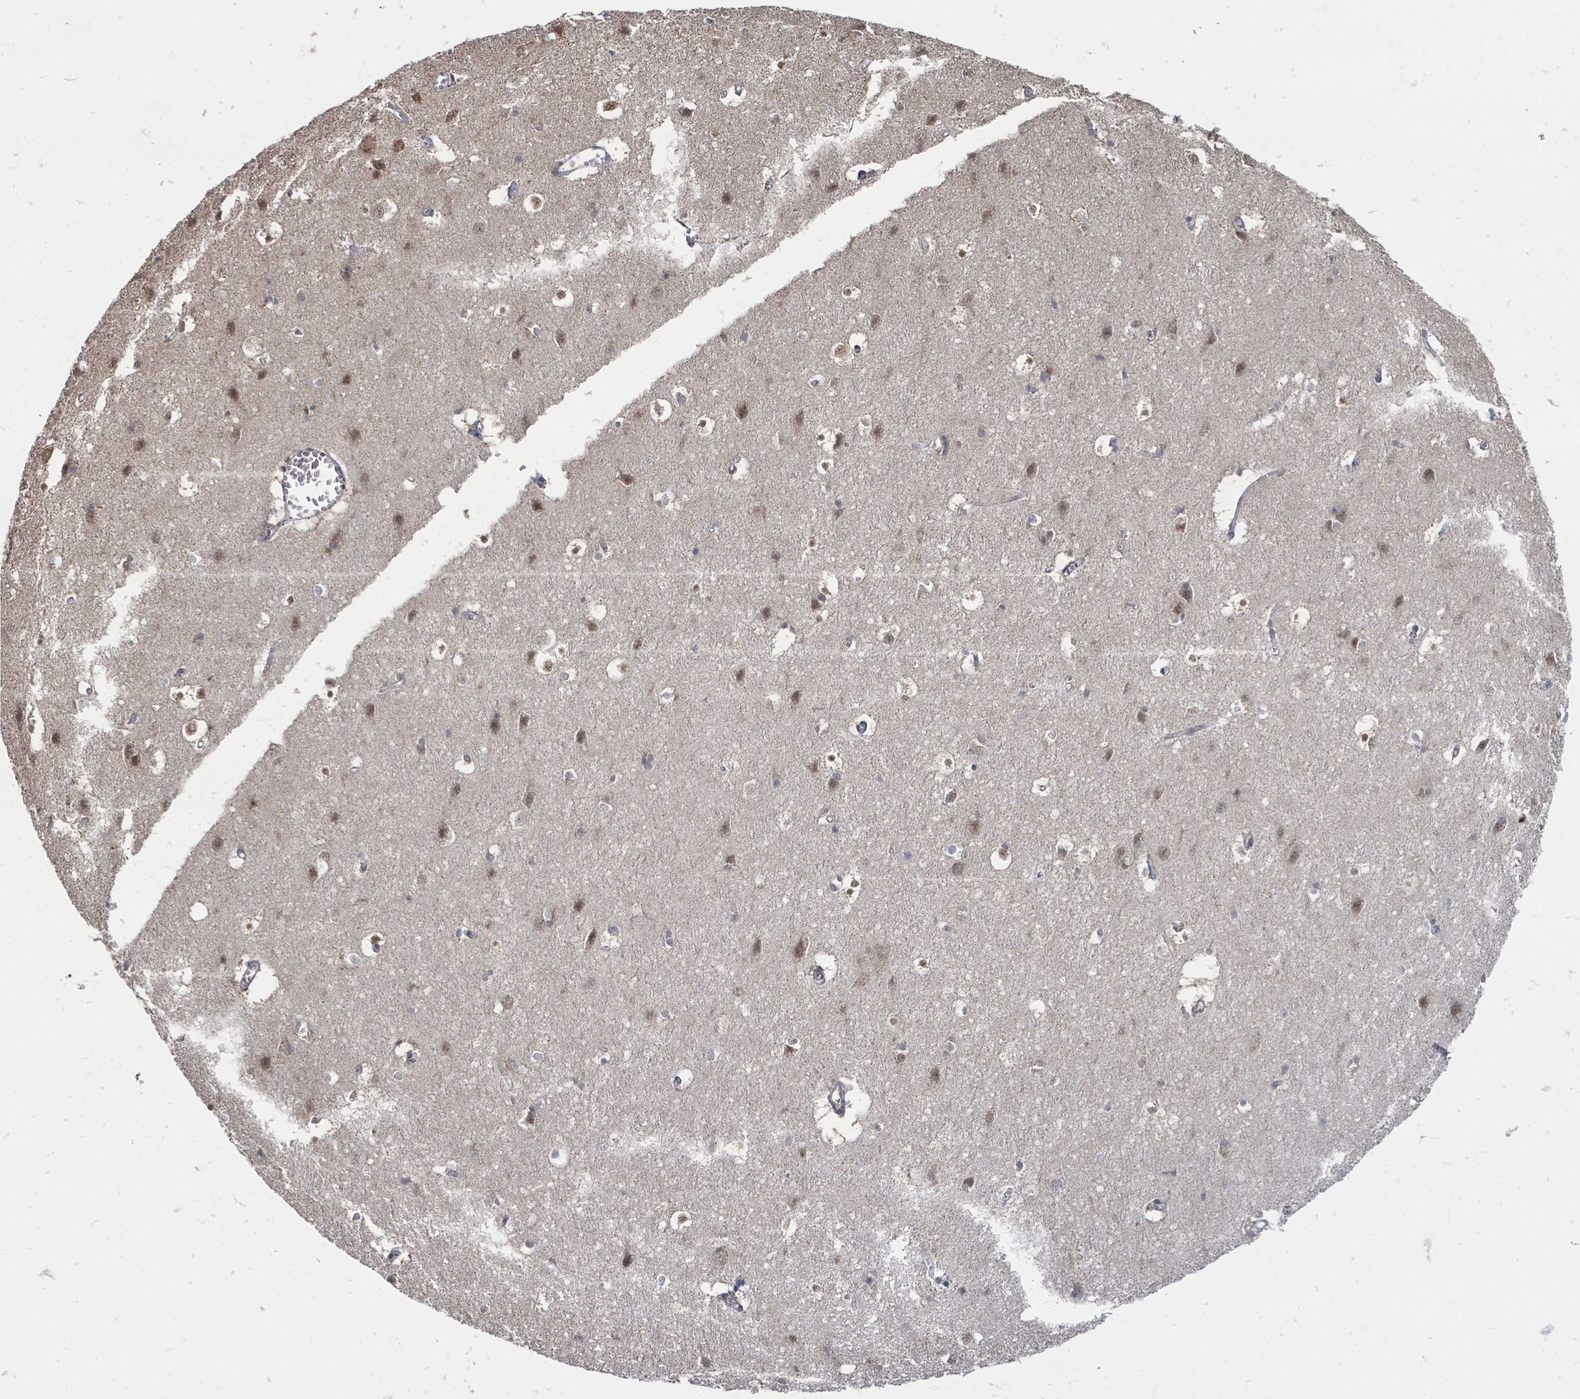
{"staining": {"intensity": "weak", "quantity": "<25%", "location": "cytoplasmic/membranous"}, "tissue": "cerebral cortex", "cell_type": "Endothelial cells", "image_type": "normal", "snomed": [{"axis": "morphology", "description": "Normal tissue, NOS"}, {"axis": "topography", "description": "Cerebral cortex"}], "caption": "High power microscopy image of an immunohistochemistry (IHC) micrograph of normal cerebral cortex, revealing no significant staining in endothelial cells.", "gene": "MAGOHB", "patient": {"sex": "male", "age": 54}}